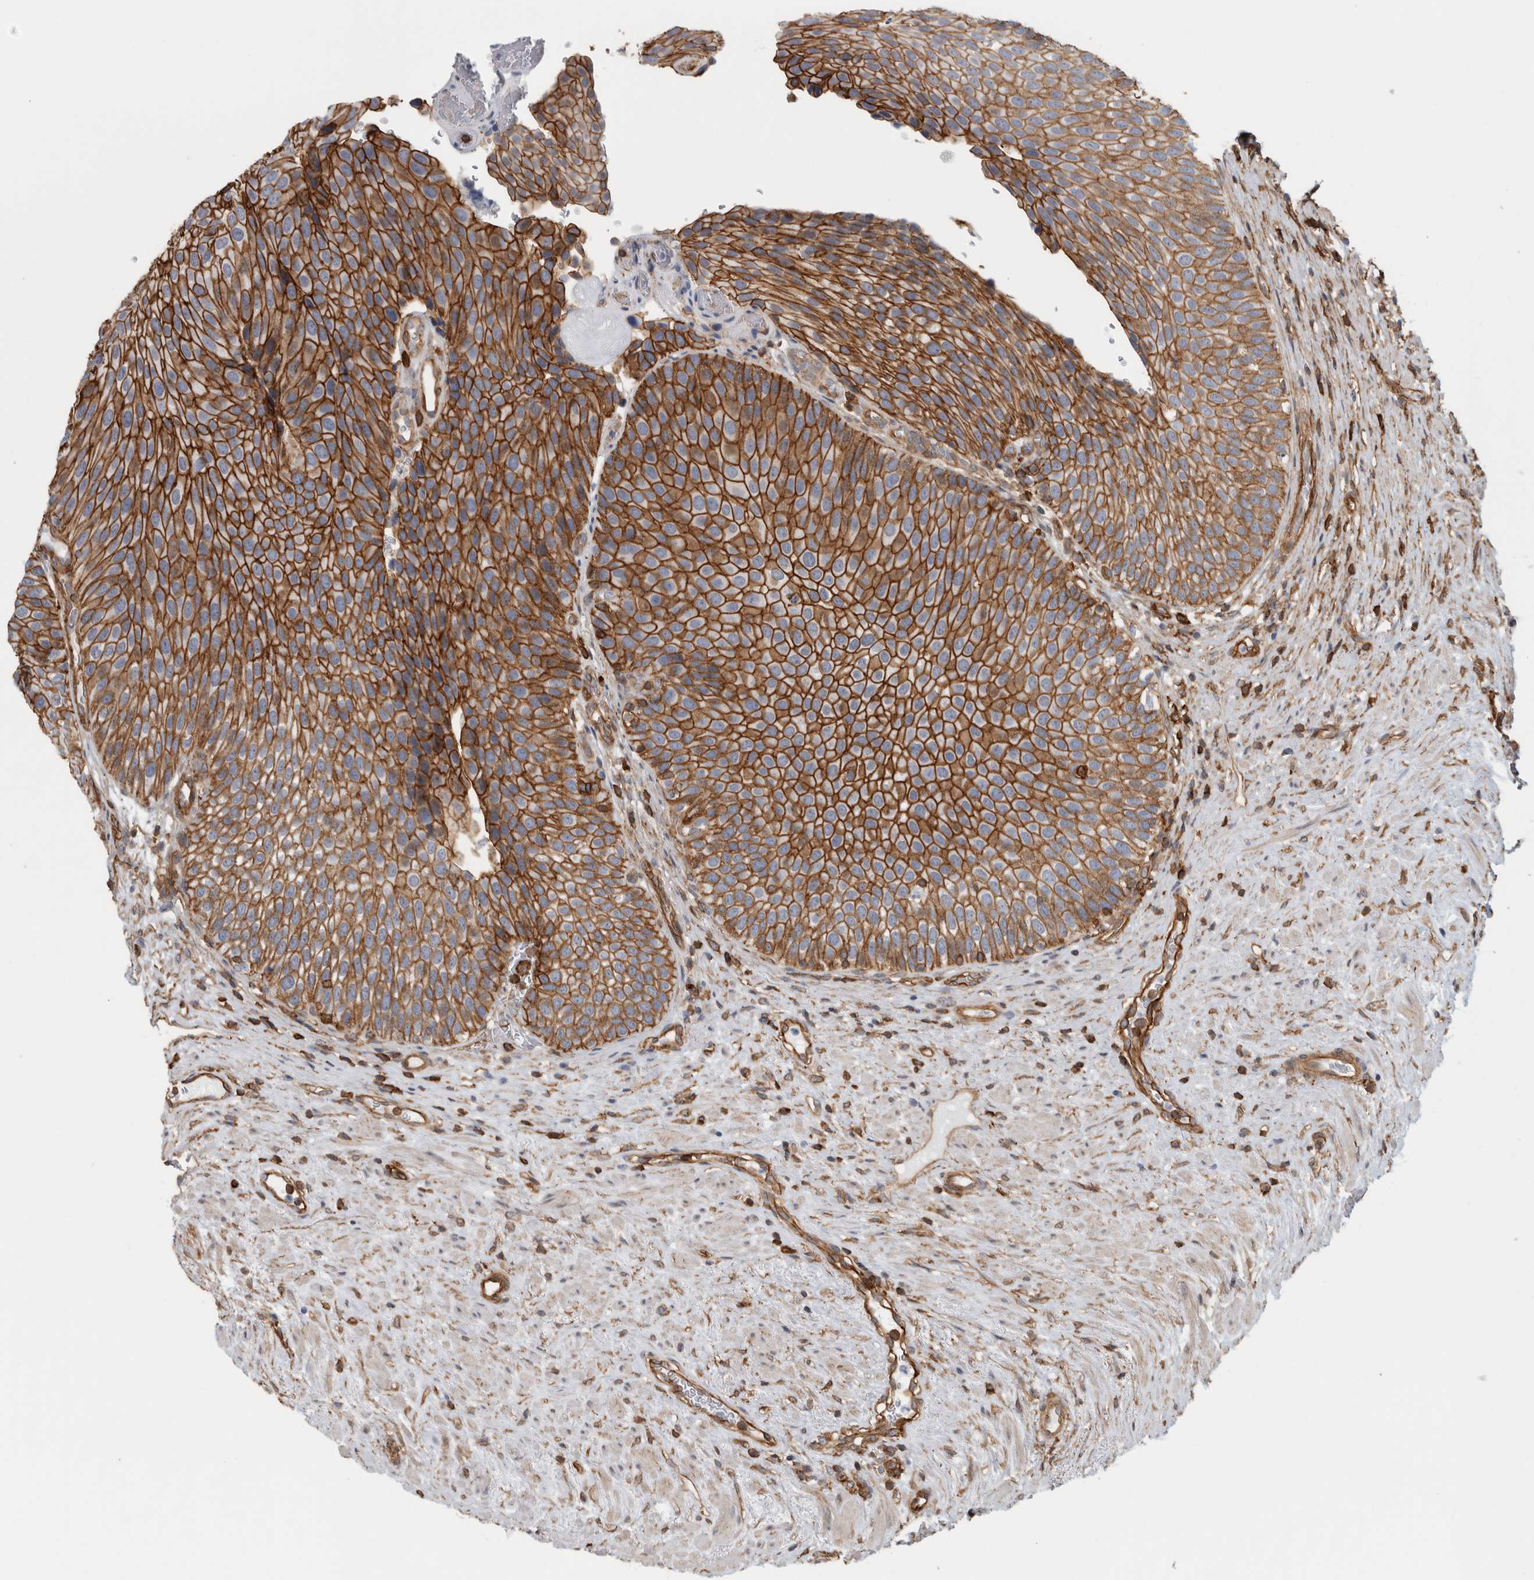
{"staining": {"intensity": "strong", "quantity": ">75%", "location": "cytoplasmic/membranous"}, "tissue": "urothelial cancer", "cell_type": "Tumor cells", "image_type": "cancer", "snomed": [{"axis": "morphology", "description": "Normal tissue, NOS"}, {"axis": "morphology", "description": "Urothelial carcinoma, Low grade"}, {"axis": "topography", "description": "Urinary bladder"}, {"axis": "topography", "description": "Prostate"}], "caption": "Protein expression analysis of human urothelial cancer reveals strong cytoplasmic/membranous expression in about >75% of tumor cells.", "gene": "AHNAK", "patient": {"sex": "male", "age": 60}}